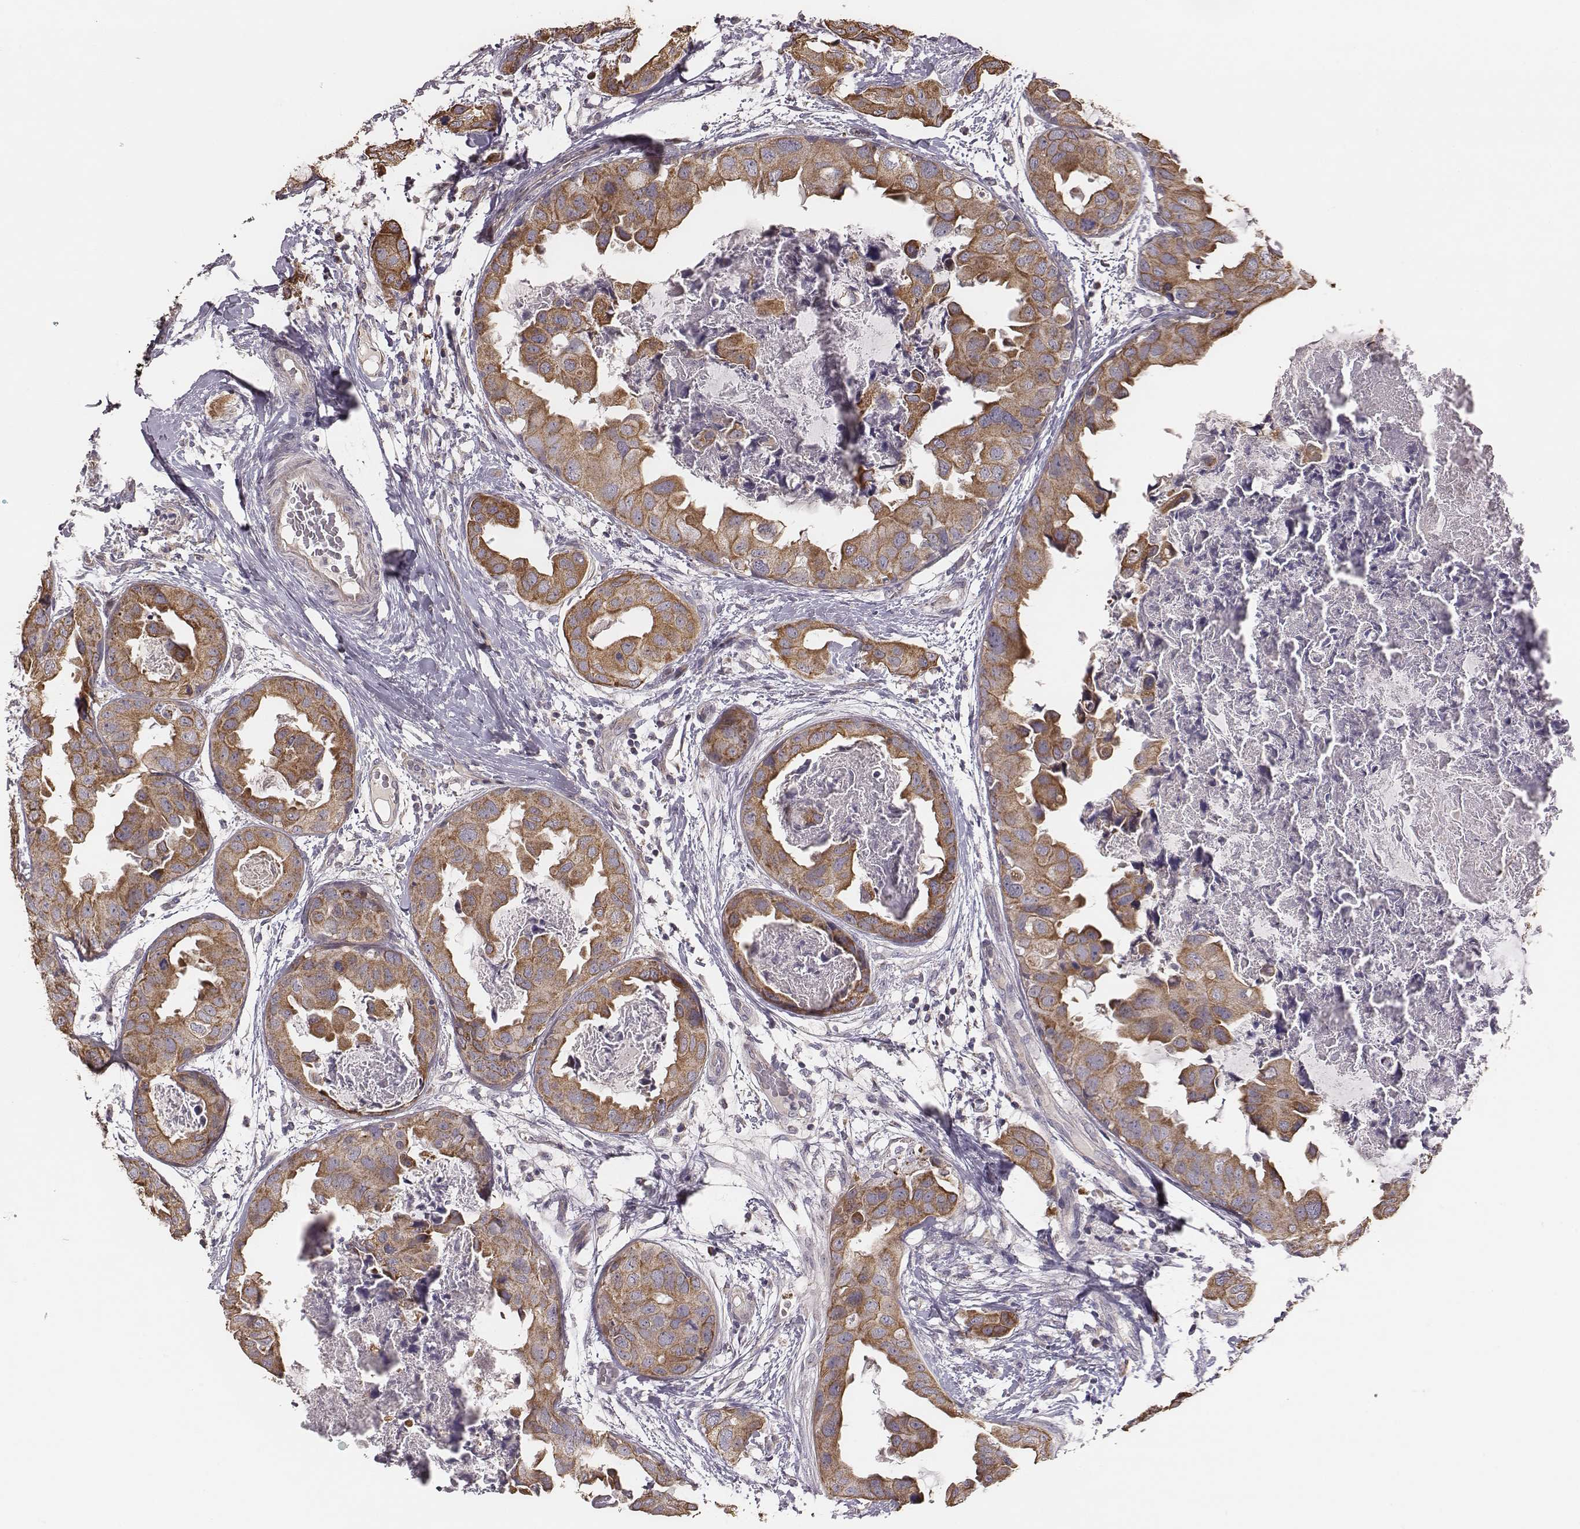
{"staining": {"intensity": "moderate", "quantity": ">75%", "location": "cytoplasmic/membranous"}, "tissue": "breast cancer", "cell_type": "Tumor cells", "image_type": "cancer", "snomed": [{"axis": "morphology", "description": "Normal tissue, NOS"}, {"axis": "morphology", "description": "Duct carcinoma"}, {"axis": "topography", "description": "Breast"}], "caption": "Human breast intraductal carcinoma stained with a brown dye shows moderate cytoplasmic/membranous positive staining in approximately >75% of tumor cells.", "gene": "HAVCR1", "patient": {"sex": "female", "age": 40}}